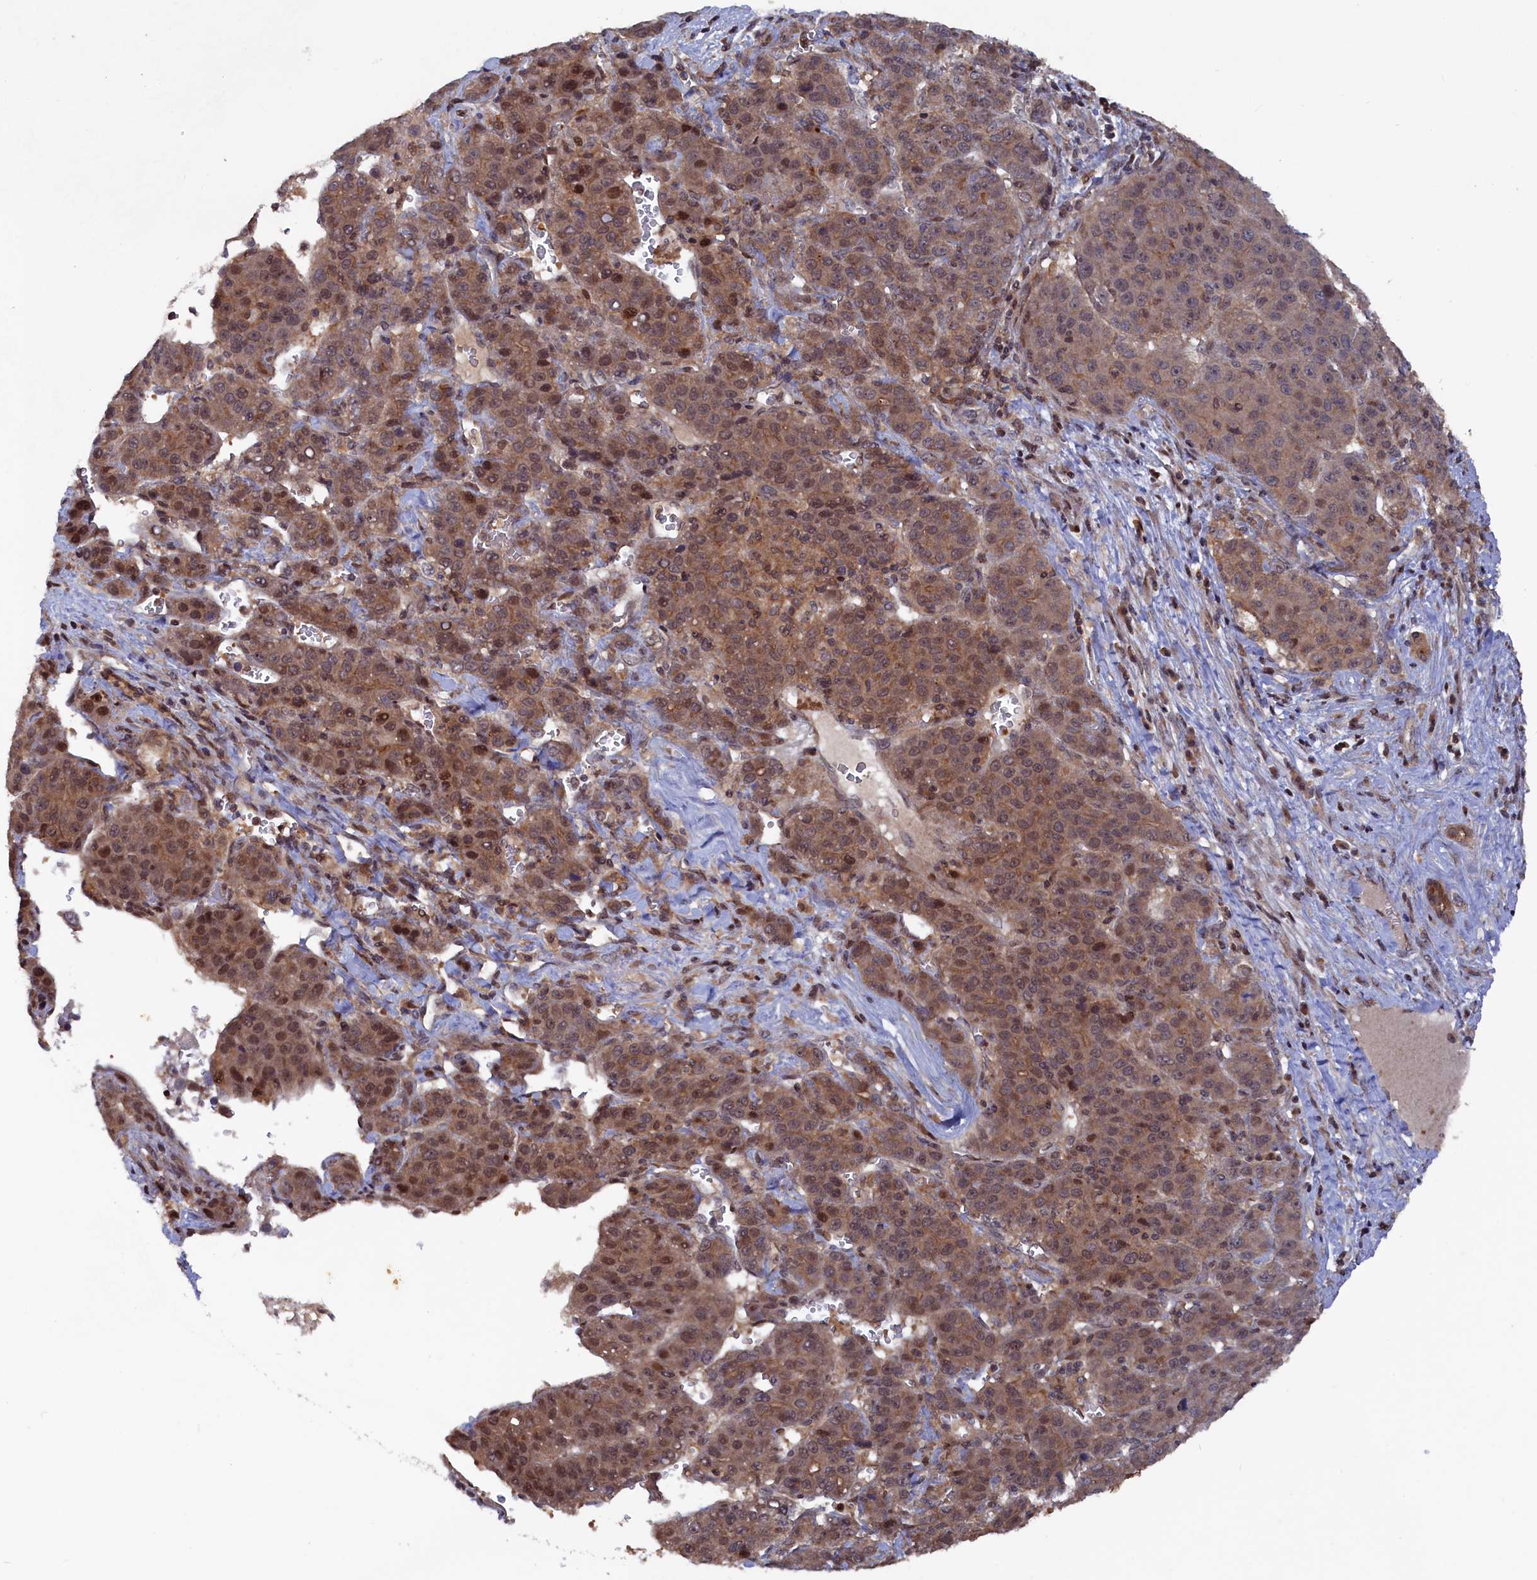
{"staining": {"intensity": "moderate", "quantity": ">75%", "location": "cytoplasmic/membranous,nuclear"}, "tissue": "liver cancer", "cell_type": "Tumor cells", "image_type": "cancer", "snomed": [{"axis": "morphology", "description": "Carcinoma, Hepatocellular, NOS"}, {"axis": "topography", "description": "Liver"}], "caption": "Hepatocellular carcinoma (liver) was stained to show a protein in brown. There is medium levels of moderate cytoplasmic/membranous and nuclear staining in approximately >75% of tumor cells. The staining was performed using DAB to visualize the protein expression in brown, while the nuclei were stained in blue with hematoxylin (Magnification: 20x).", "gene": "TMC5", "patient": {"sex": "female", "age": 53}}